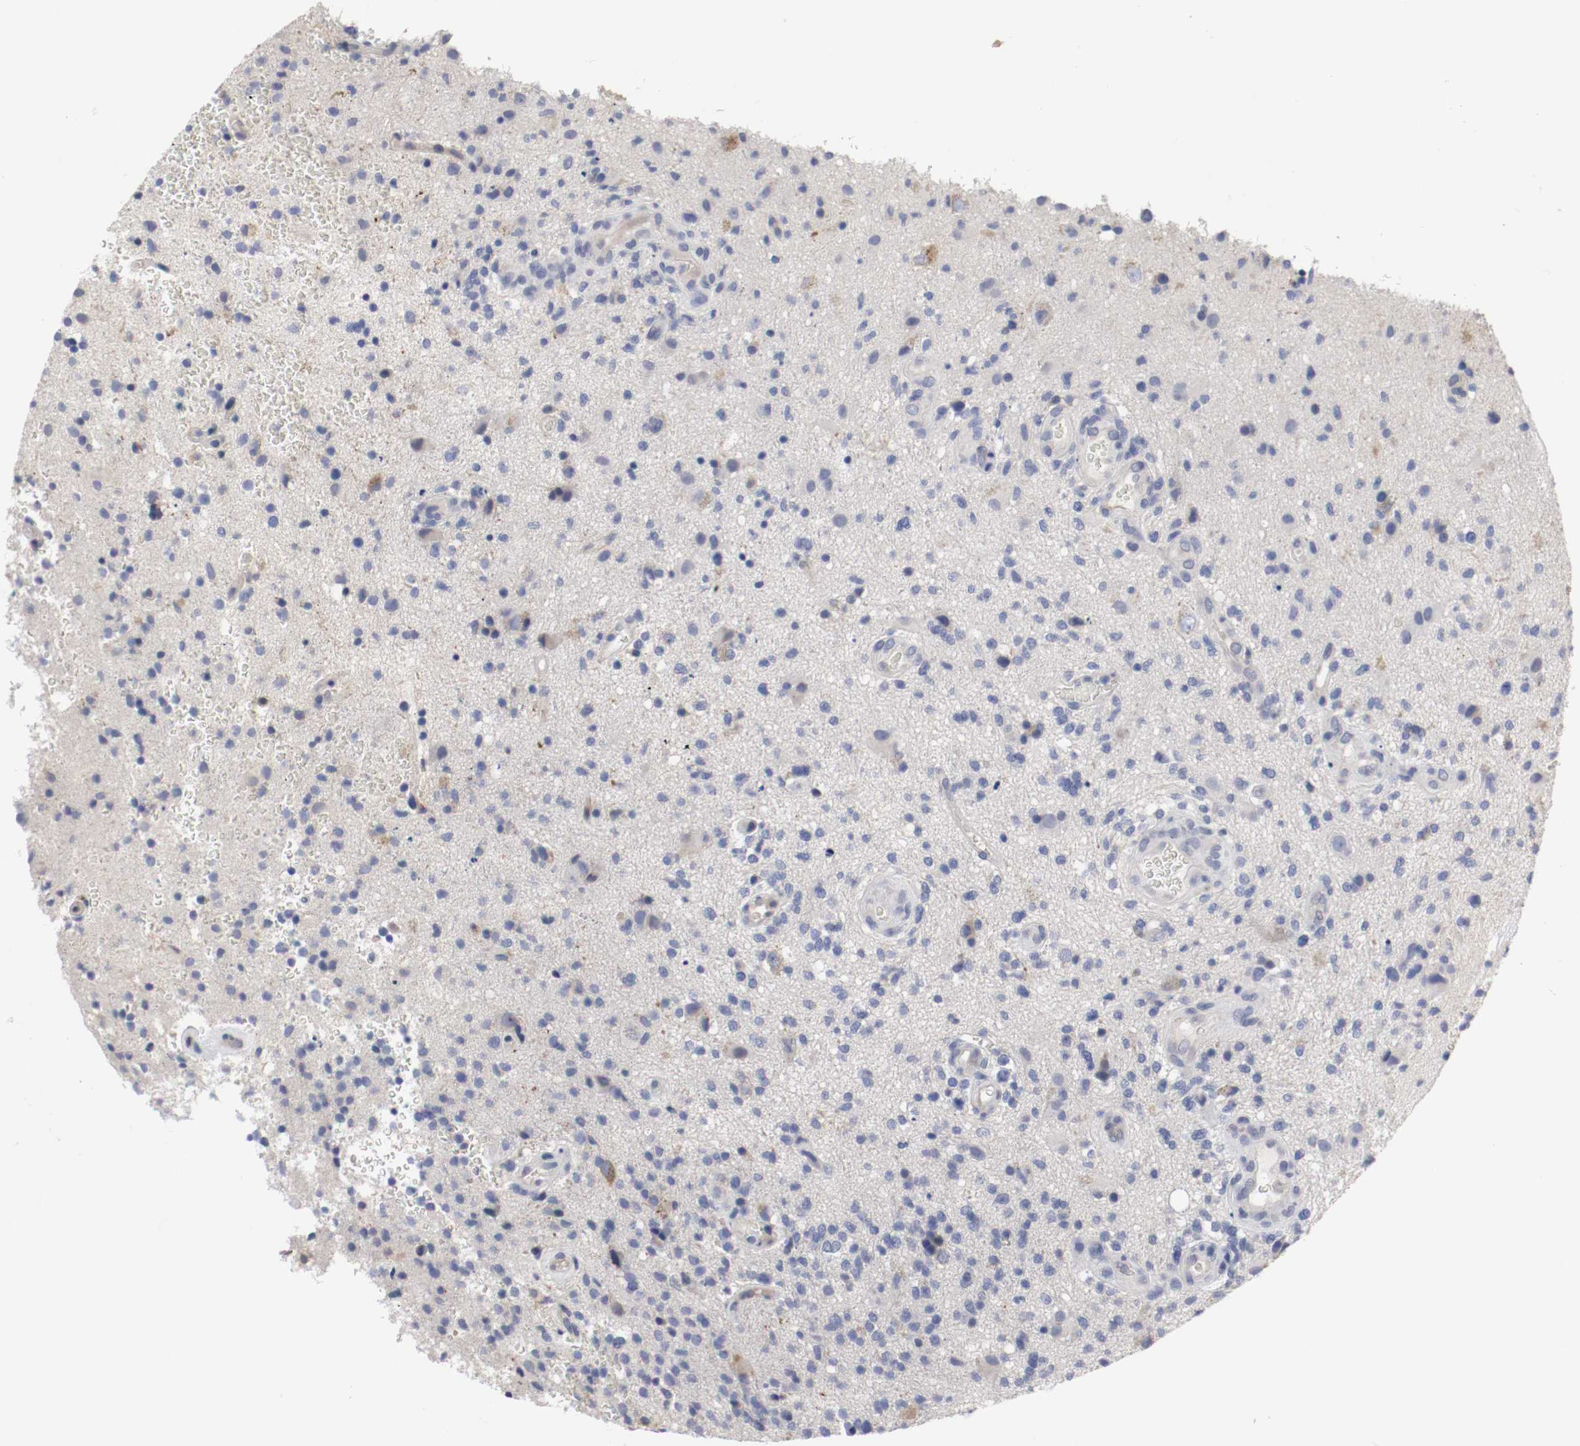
{"staining": {"intensity": "negative", "quantity": "none", "location": "none"}, "tissue": "glioma", "cell_type": "Tumor cells", "image_type": "cancer", "snomed": [{"axis": "morphology", "description": "Normal tissue, NOS"}, {"axis": "morphology", "description": "Glioma, malignant, High grade"}, {"axis": "topography", "description": "Cerebral cortex"}], "caption": "A histopathology image of human malignant glioma (high-grade) is negative for staining in tumor cells.", "gene": "KIT", "patient": {"sex": "male", "age": 75}}